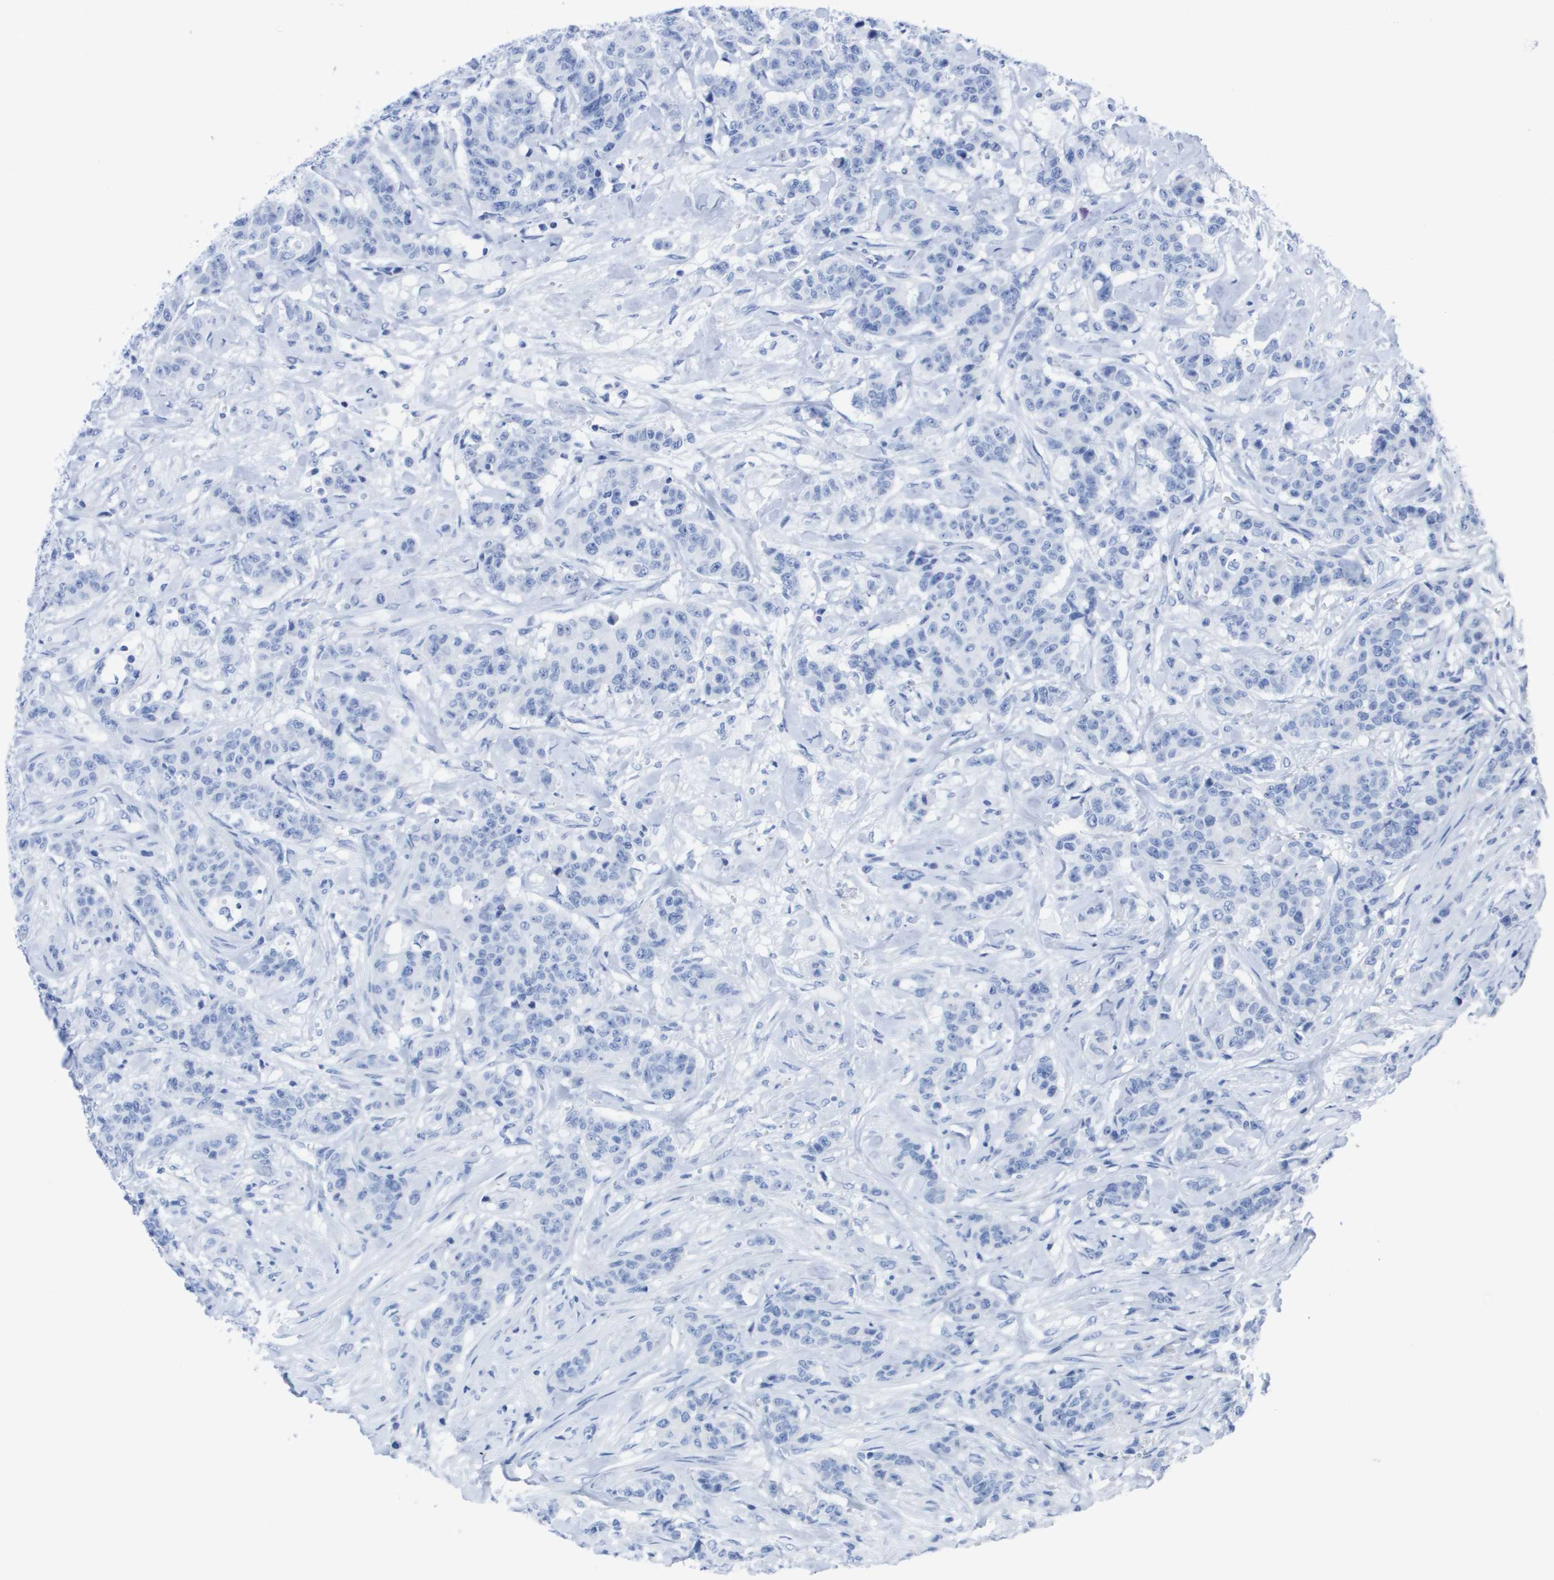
{"staining": {"intensity": "negative", "quantity": "none", "location": "none"}, "tissue": "breast cancer", "cell_type": "Tumor cells", "image_type": "cancer", "snomed": [{"axis": "morphology", "description": "Normal tissue, NOS"}, {"axis": "morphology", "description": "Duct carcinoma"}, {"axis": "topography", "description": "Breast"}], "caption": "Tumor cells show no significant protein expression in breast cancer.", "gene": "KCNA3", "patient": {"sex": "female", "age": 40}}